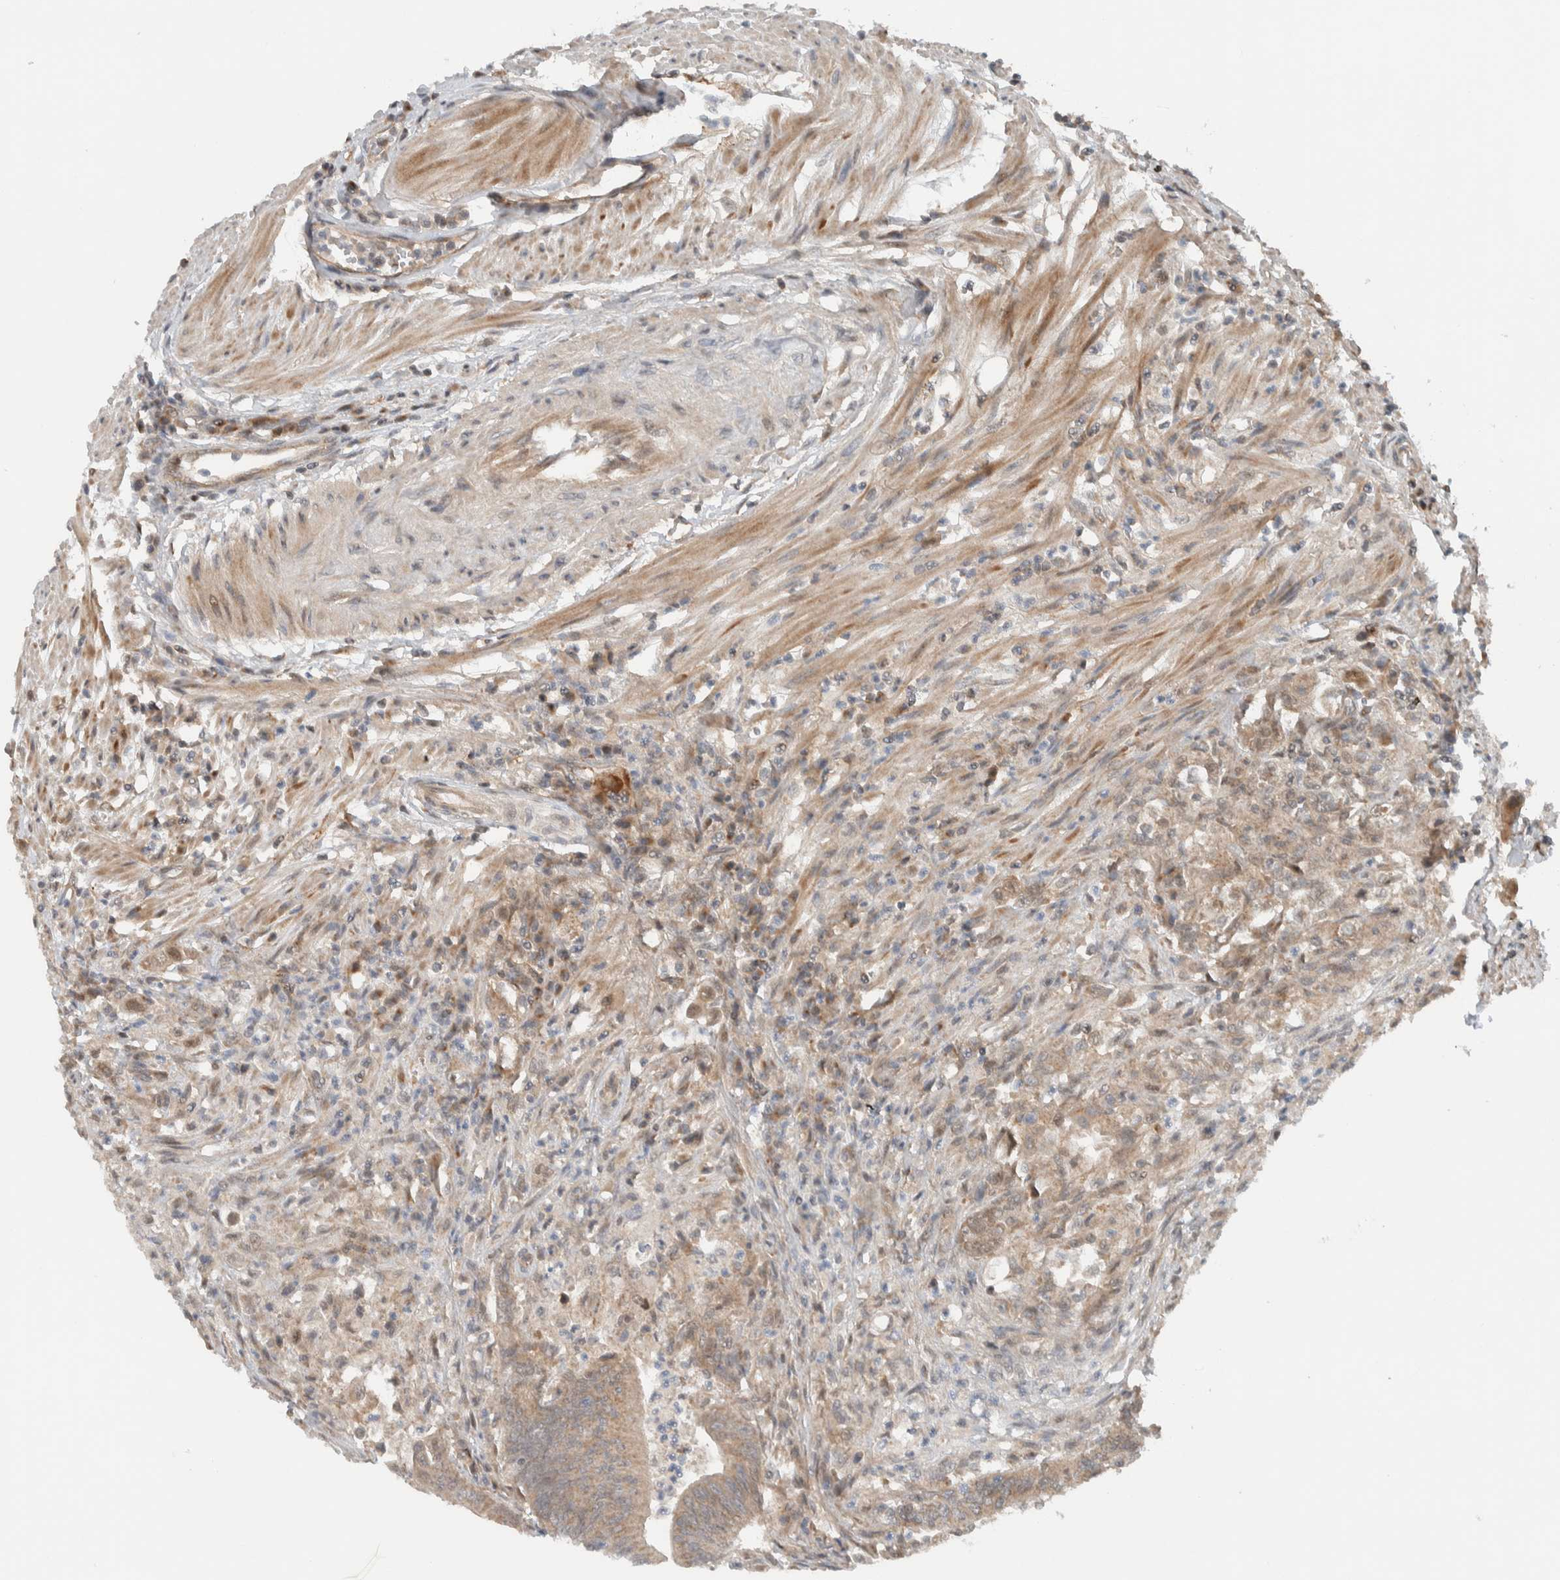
{"staining": {"intensity": "weak", "quantity": ">75%", "location": "cytoplasmic/membranous"}, "tissue": "colorectal cancer", "cell_type": "Tumor cells", "image_type": "cancer", "snomed": [{"axis": "morphology", "description": "Adenoma, NOS"}, {"axis": "morphology", "description": "Adenocarcinoma, NOS"}, {"axis": "topography", "description": "Colon"}], "caption": "This is a photomicrograph of immunohistochemistry (IHC) staining of adenocarcinoma (colorectal), which shows weak expression in the cytoplasmic/membranous of tumor cells.", "gene": "KLHL6", "patient": {"sex": "male", "age": 79}}